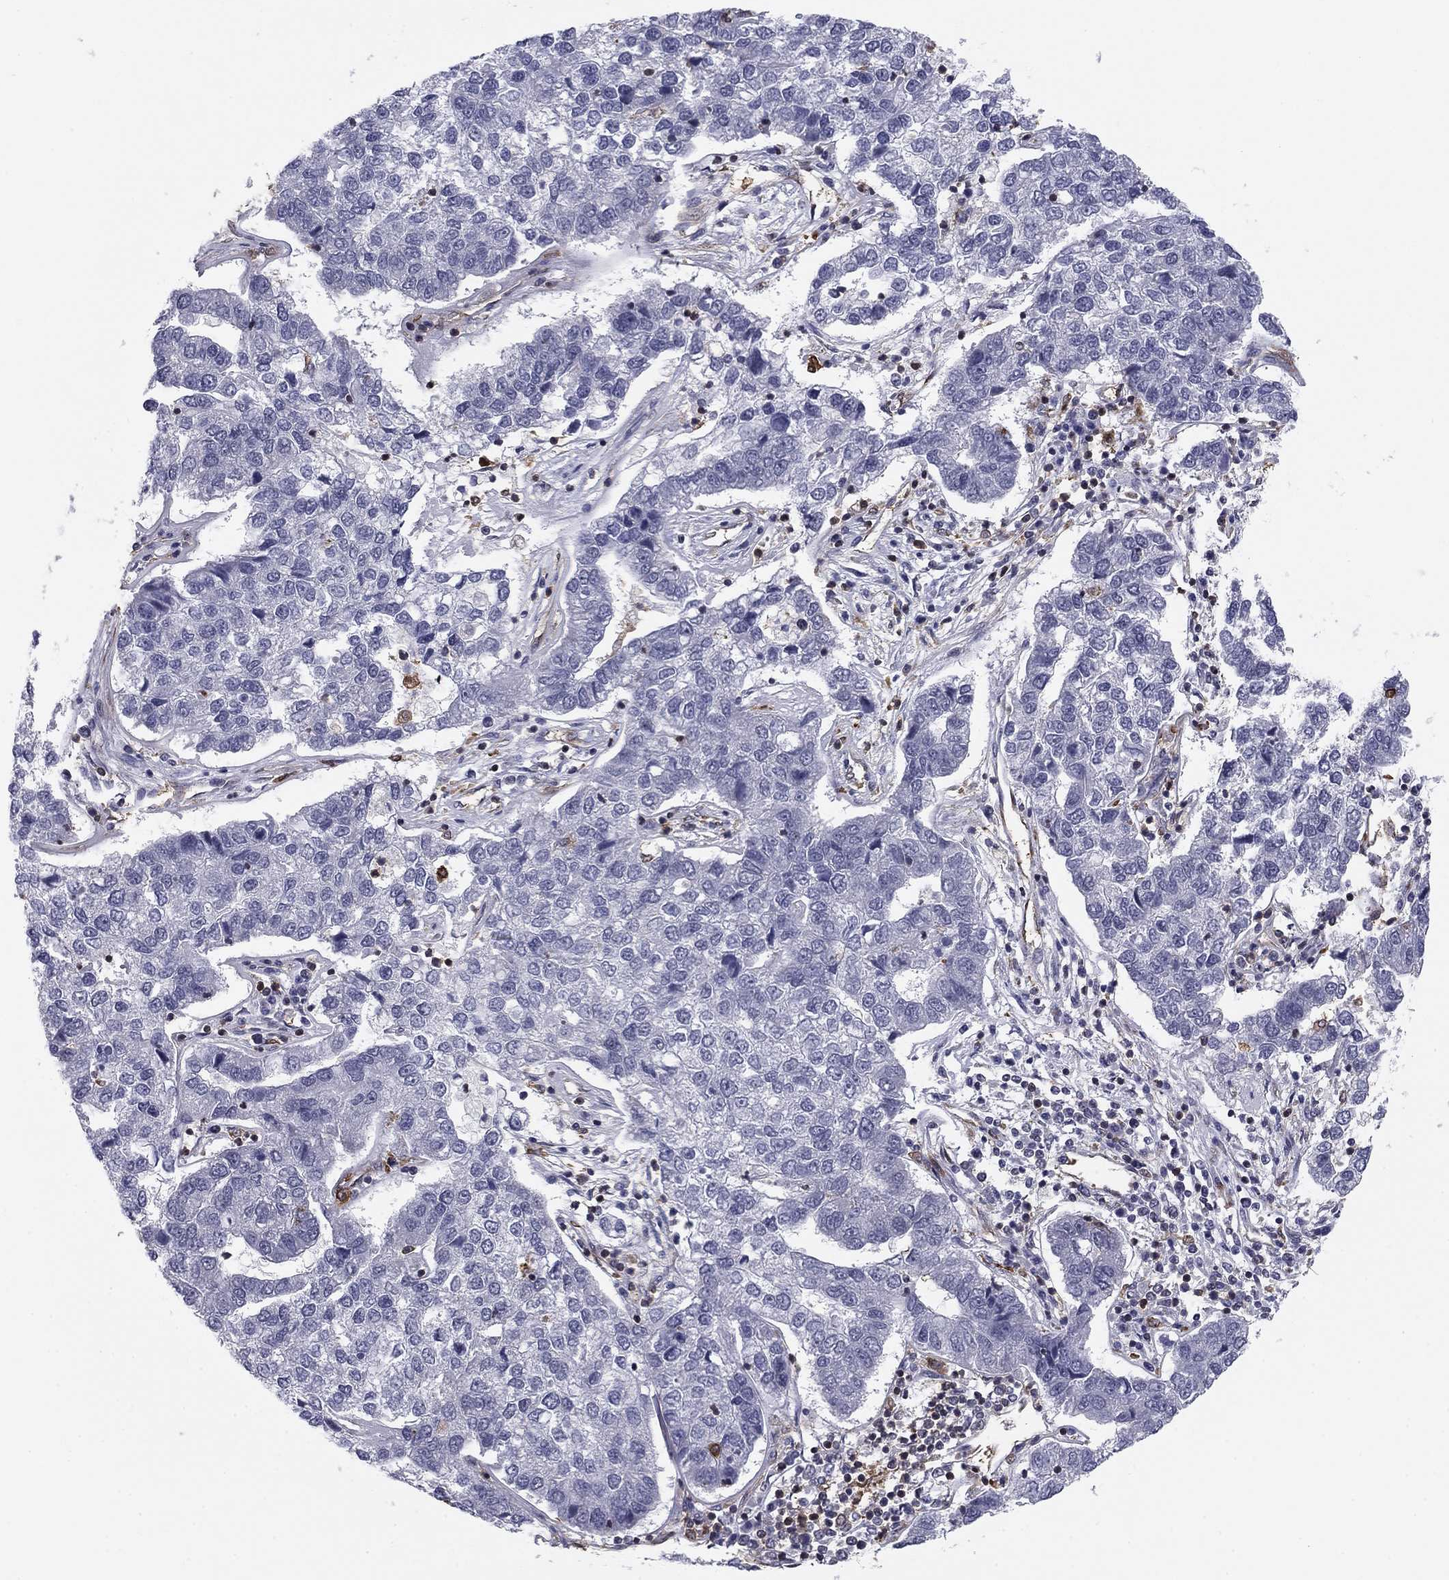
{"staining": {"intensity": "negative", "quantity": "none", "location": "none"}, "tissue": "pancreatic cancer", "cell_type": "Tumor cells", "image_type": "cancer", "snomed": [{"axis": "morphology", "description": "Adenocarcinoma, NOS"}, {"axis": "topography", "description": "Pancreas"}], "caption": "Tumor cells are negative for brown protein staining in pancreatic cancer (adenocarcinoma). (DAB immunohistochemistry visualized using brightfield microscopy, high magnification).", "gene": "PLCB2", "patient": {"sex": "female", "age": 61}}